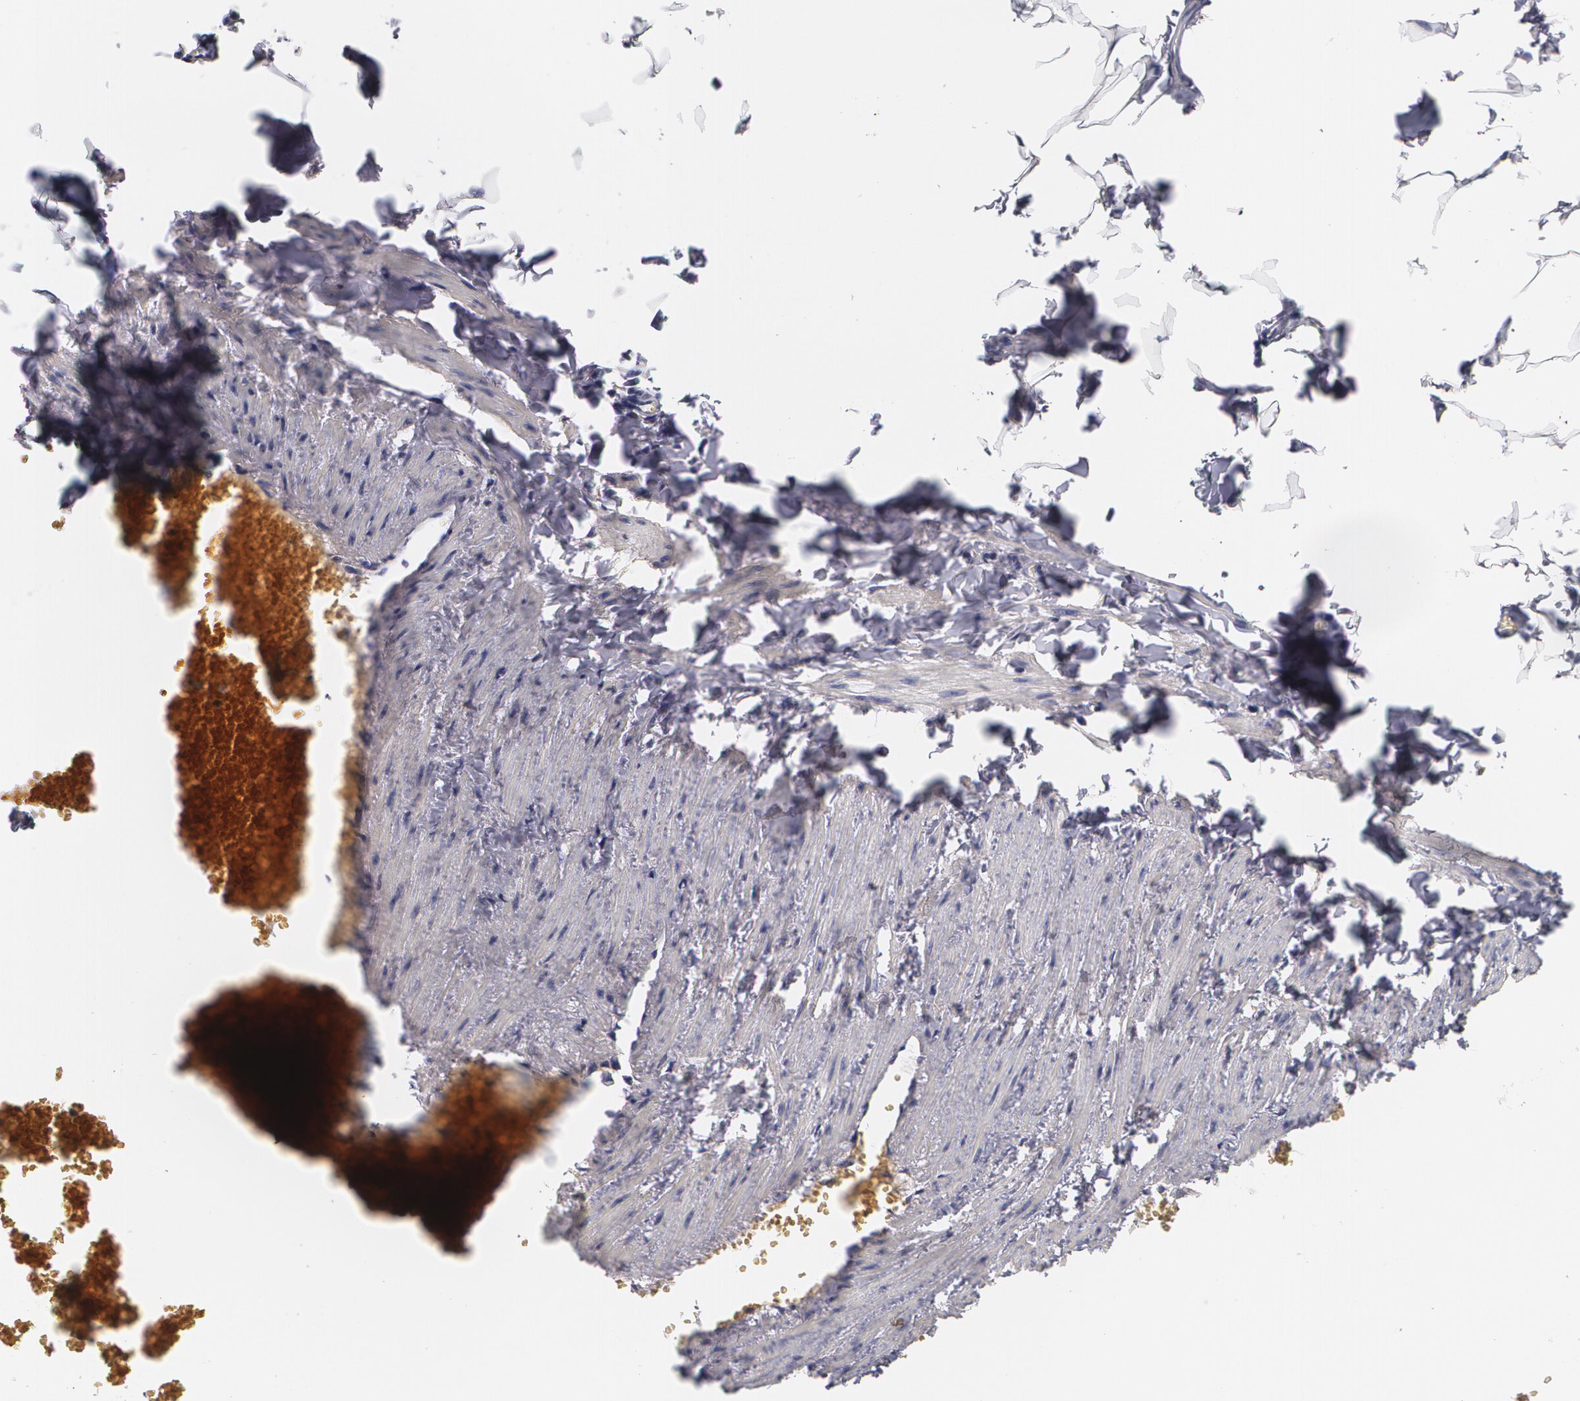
{"staining": {"intensity": "negative", "quantity": "none", "location": "none"}, "tissue": "adipose tissue", "cell_type": "Adipocytes", "image_type": "normal", "snomed": [{"axis": "morphology", "description": "Normal tissue, NOS"}, {"axis": "topography", "description": "Vascular tissue"}], "caption": "Adipocytes are negative for protein expression in benign human adipose tissue. (Stains: DAB (3,3'-diaminobenzidine) immunohistochemistry (IHC) with hematoxylin counter stain, Microscopy: brightfield microscopy at high magnification).", "gene": "FBLN1", "patient": {"sex": "male", "age": 41}}